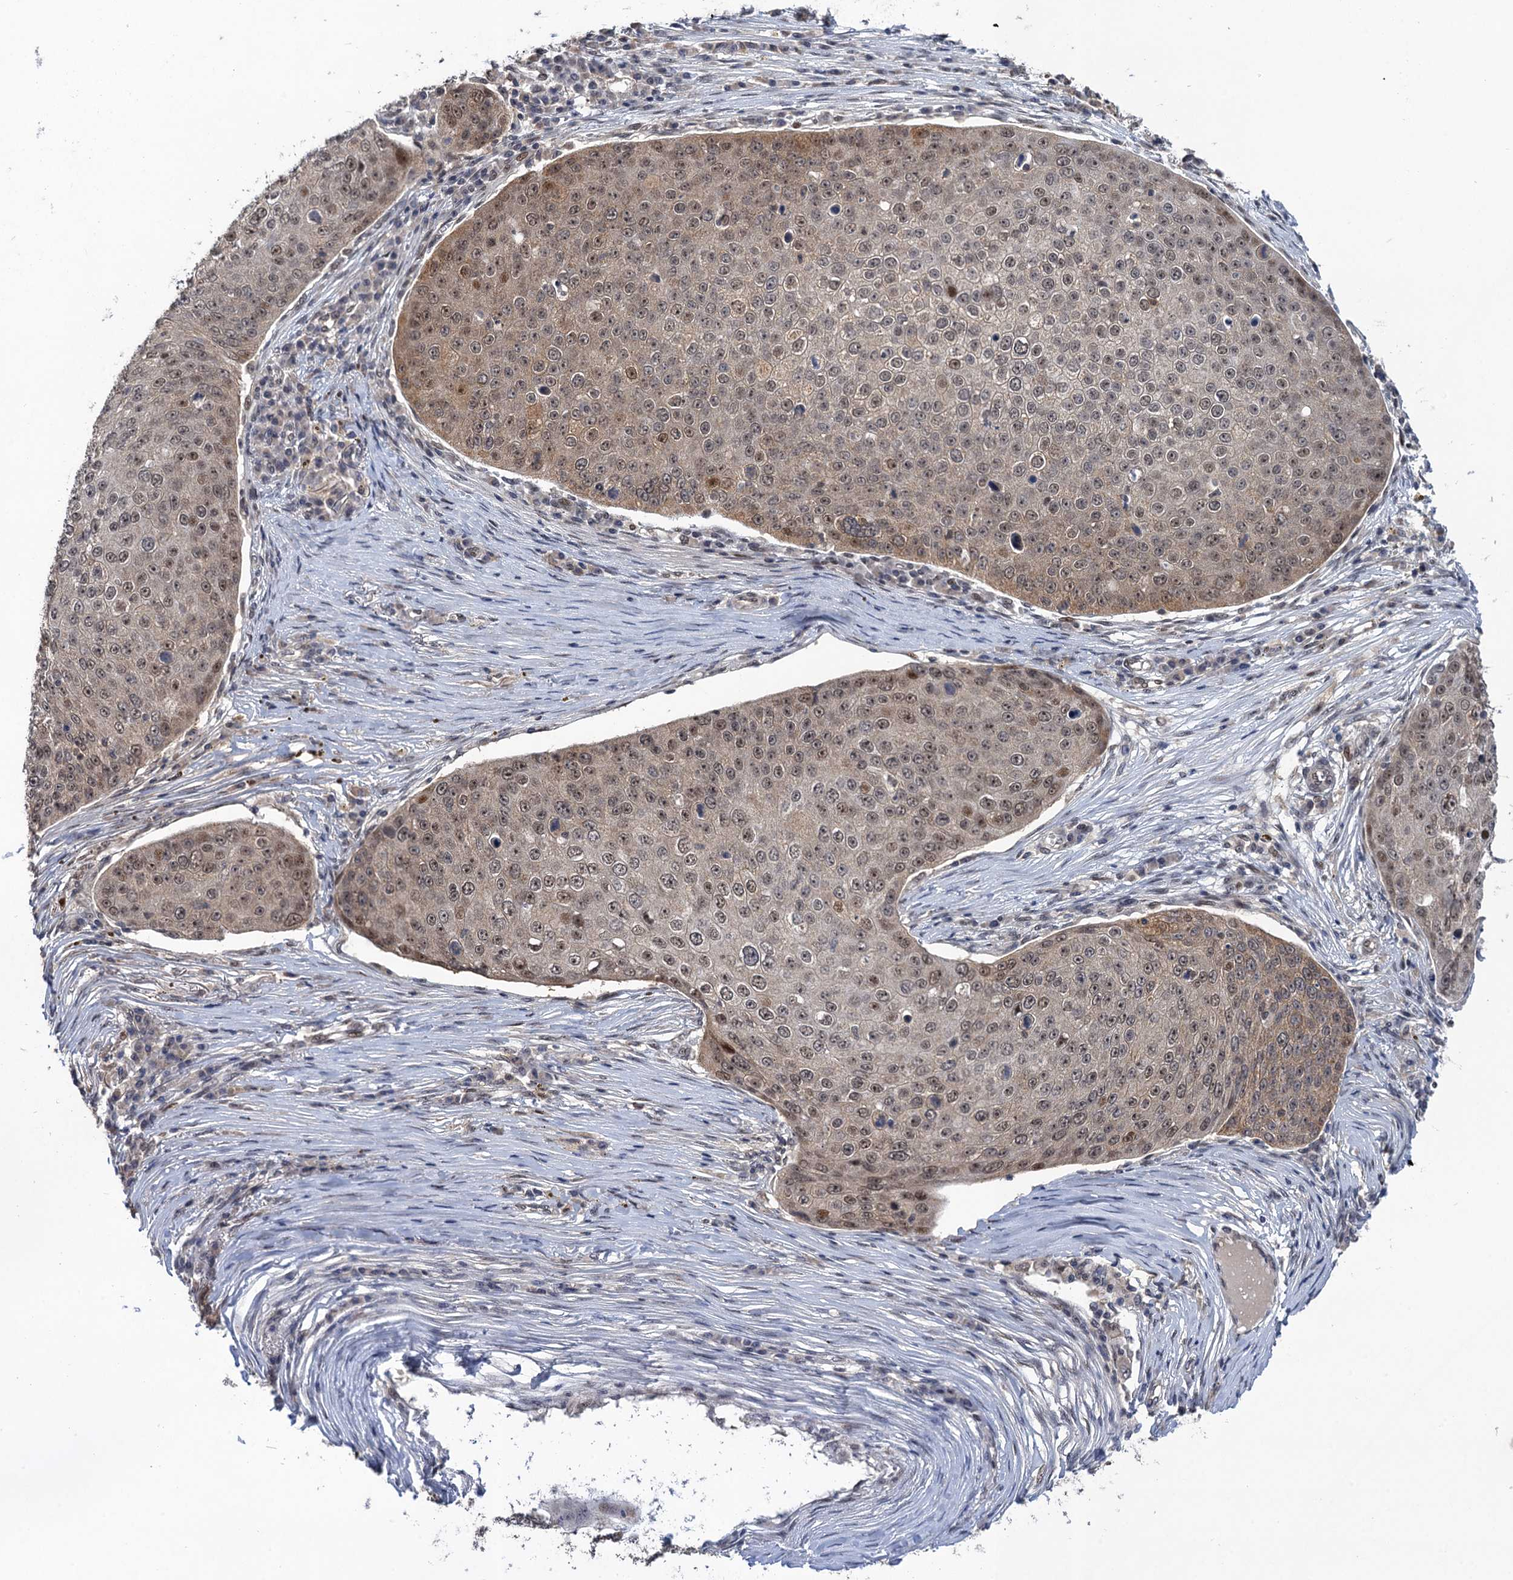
{"staining": {"intensity": "moderate", "quantity": "25%-75%", "location": "nuclear"}, "tissue": "skin cancer", "cell_type": "Tumor cells", "image_type": "cancer", "snomed": [{"axis": "morphology", "description": "Squamous cell carcinoma, NOS"}, {"axis": "topography", "description": "Skin"}], "caption": "The immunohistochemical stain labels moderate nuclear expression in tumor cells of squamous cell carcinoma (skin) tissue. Using DAB (brown) and hematoxylin (blue) stains, captured at high magnification using brightfield microscopy.", "gene": "ZAR1L", "patient": {"sex": "male", "age": 71}}